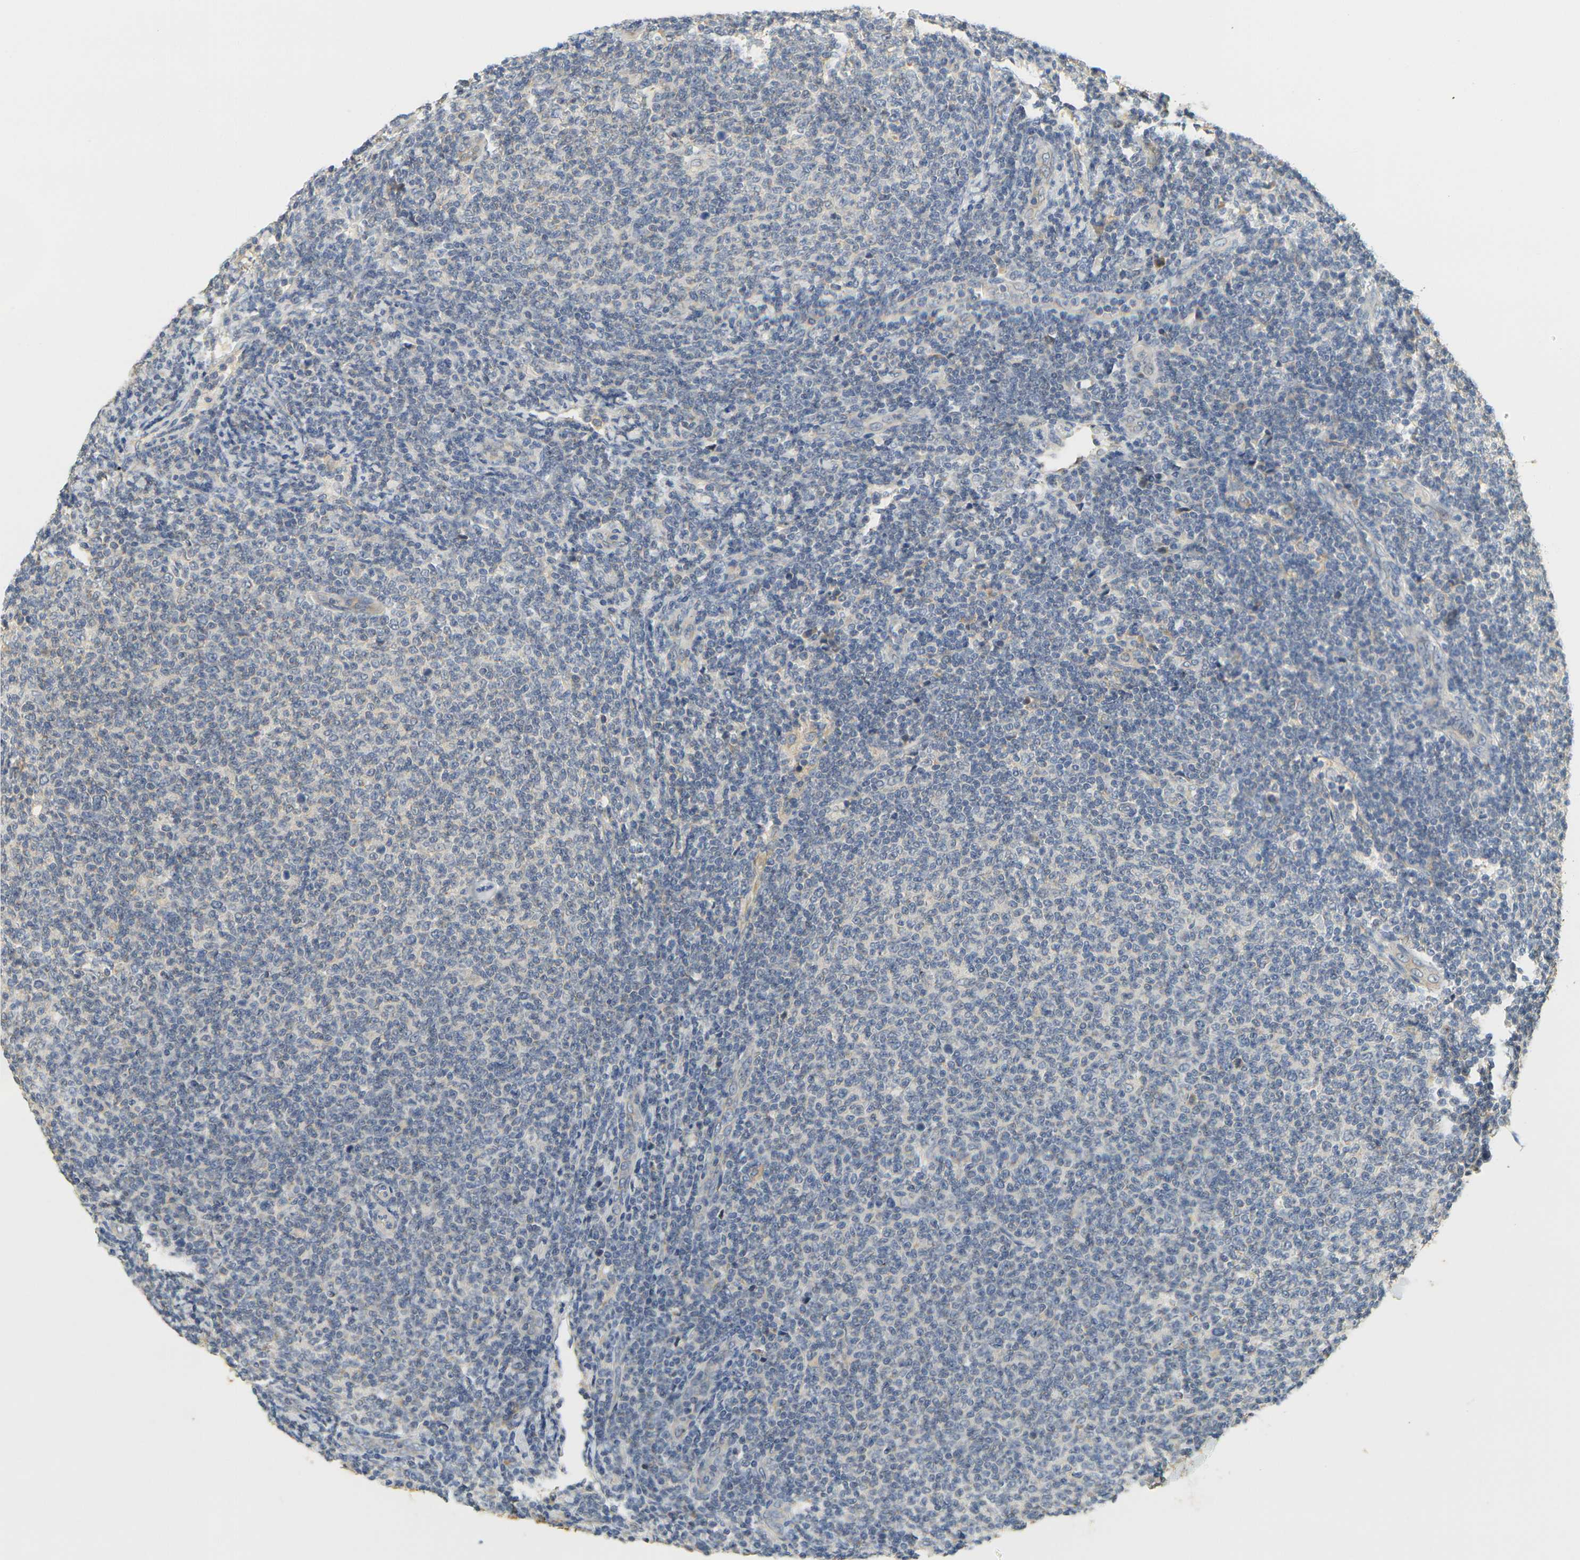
{"staining": {"intensity": "negative", "quantity": "none", "location": "none"}, "tissue": "lymphoma", "cell_type": "Tumor cells", "image_type": "cancer", "snomed": [{"axis": "morphology", "description": "Malignant lymphoma, non-Hodgkin's type, Low grade"}, {"axis": "topography", "description": "Lymph node"}], "caption": "Immunohistochemical staining of lymphoma exhibits no significant expression in tumor cells.", "gene": "GDAP1", "patient": {"sex": "male", "age": 66}}